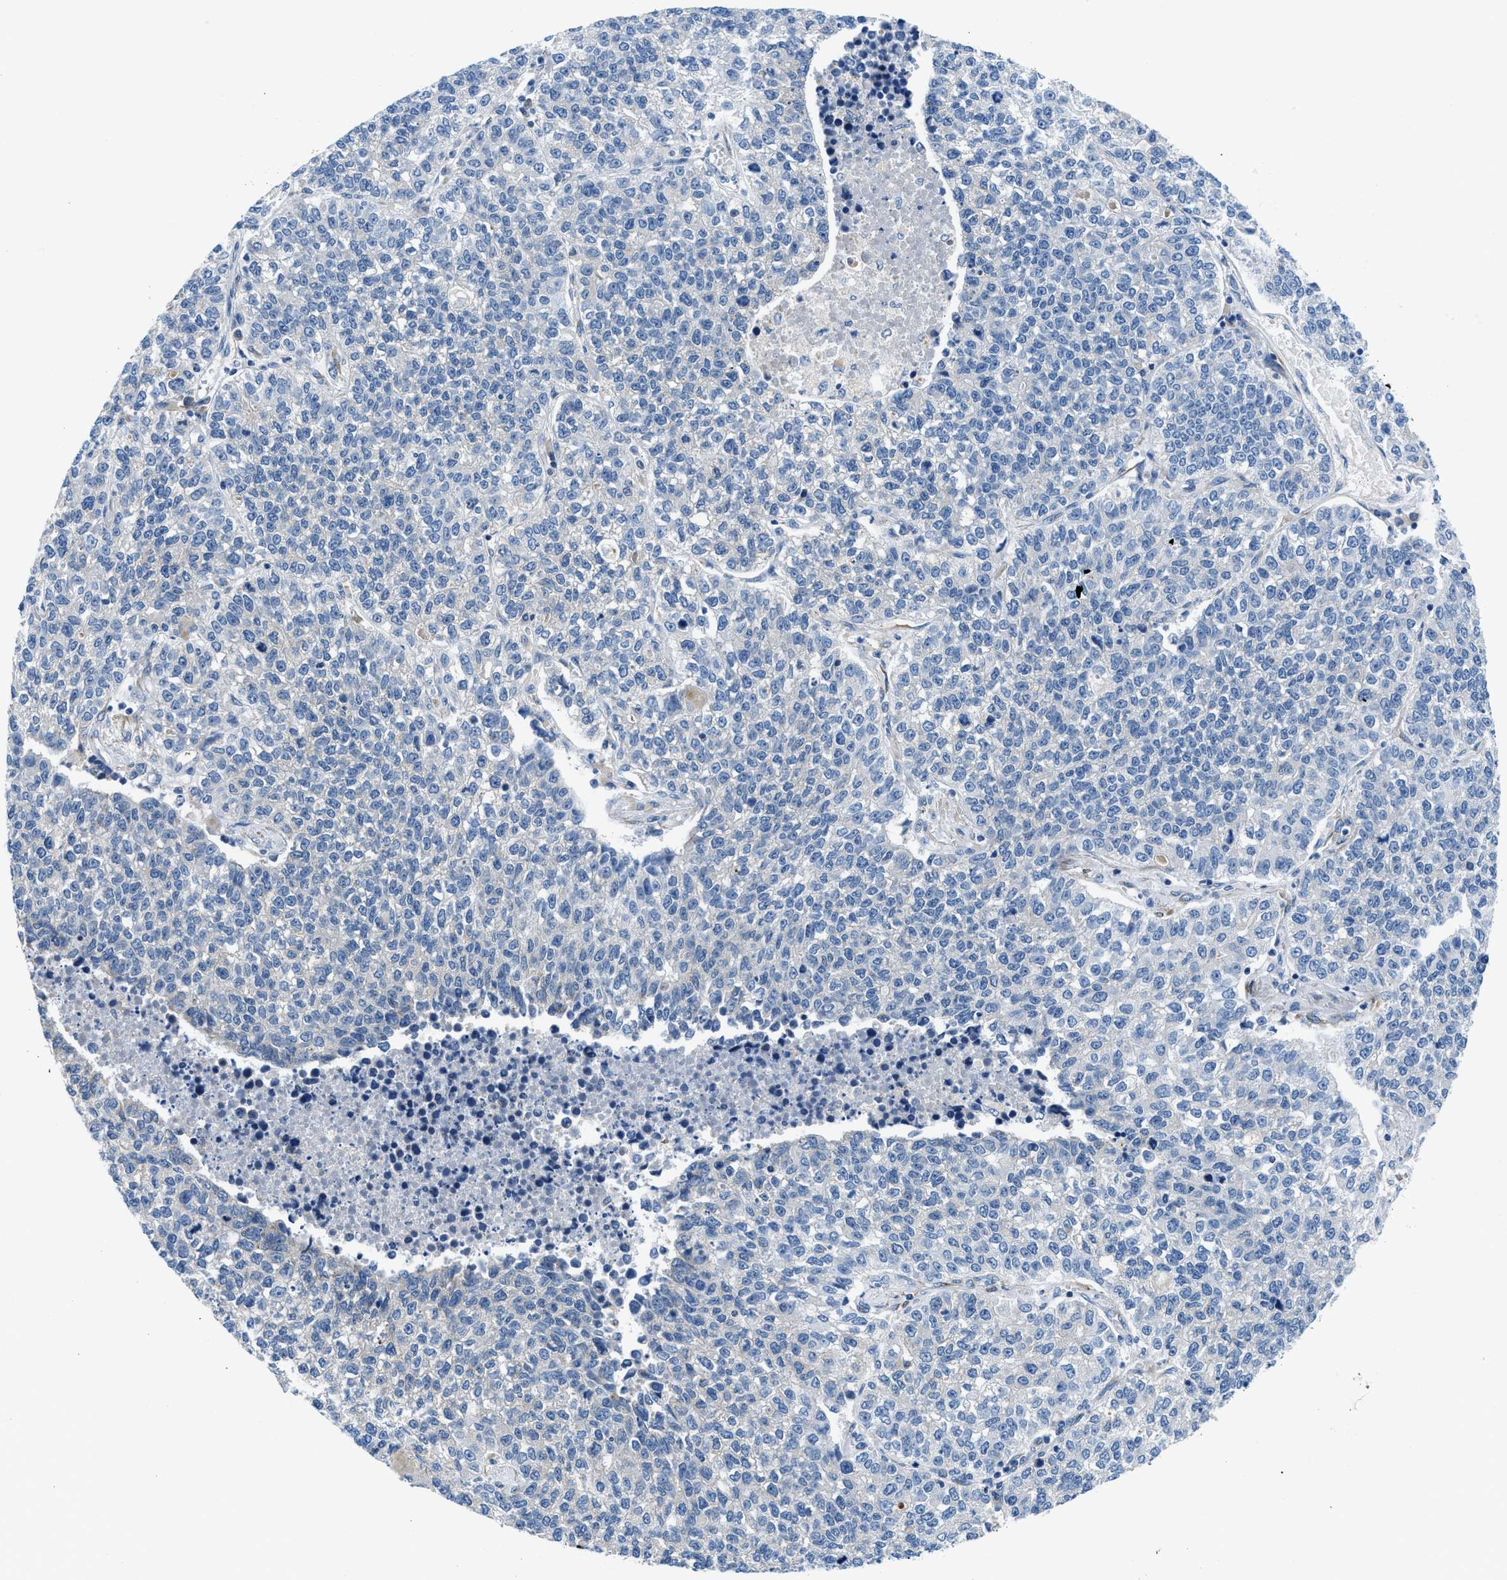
{"staining": {"intensity": "negative", "quantity": "none", "location": "none"}, "tissue": "lung cancer", "cell_type": "Tumor cells", "image_type": "cancer", "snomed": [{"axis": "morphology", "description": "Adenocarcinoma, NOS"}, {"axis": "topography", "description": "Lung"}], "caption": "Micrograph shows no significant protein expression in tumor cells of lung adenocarcinoma. (Immunohistochemistry (ihc), brightfield microscopy, high magnification).", "gene": "BNC2", "patient": {"sex": "male", "age": 49}}